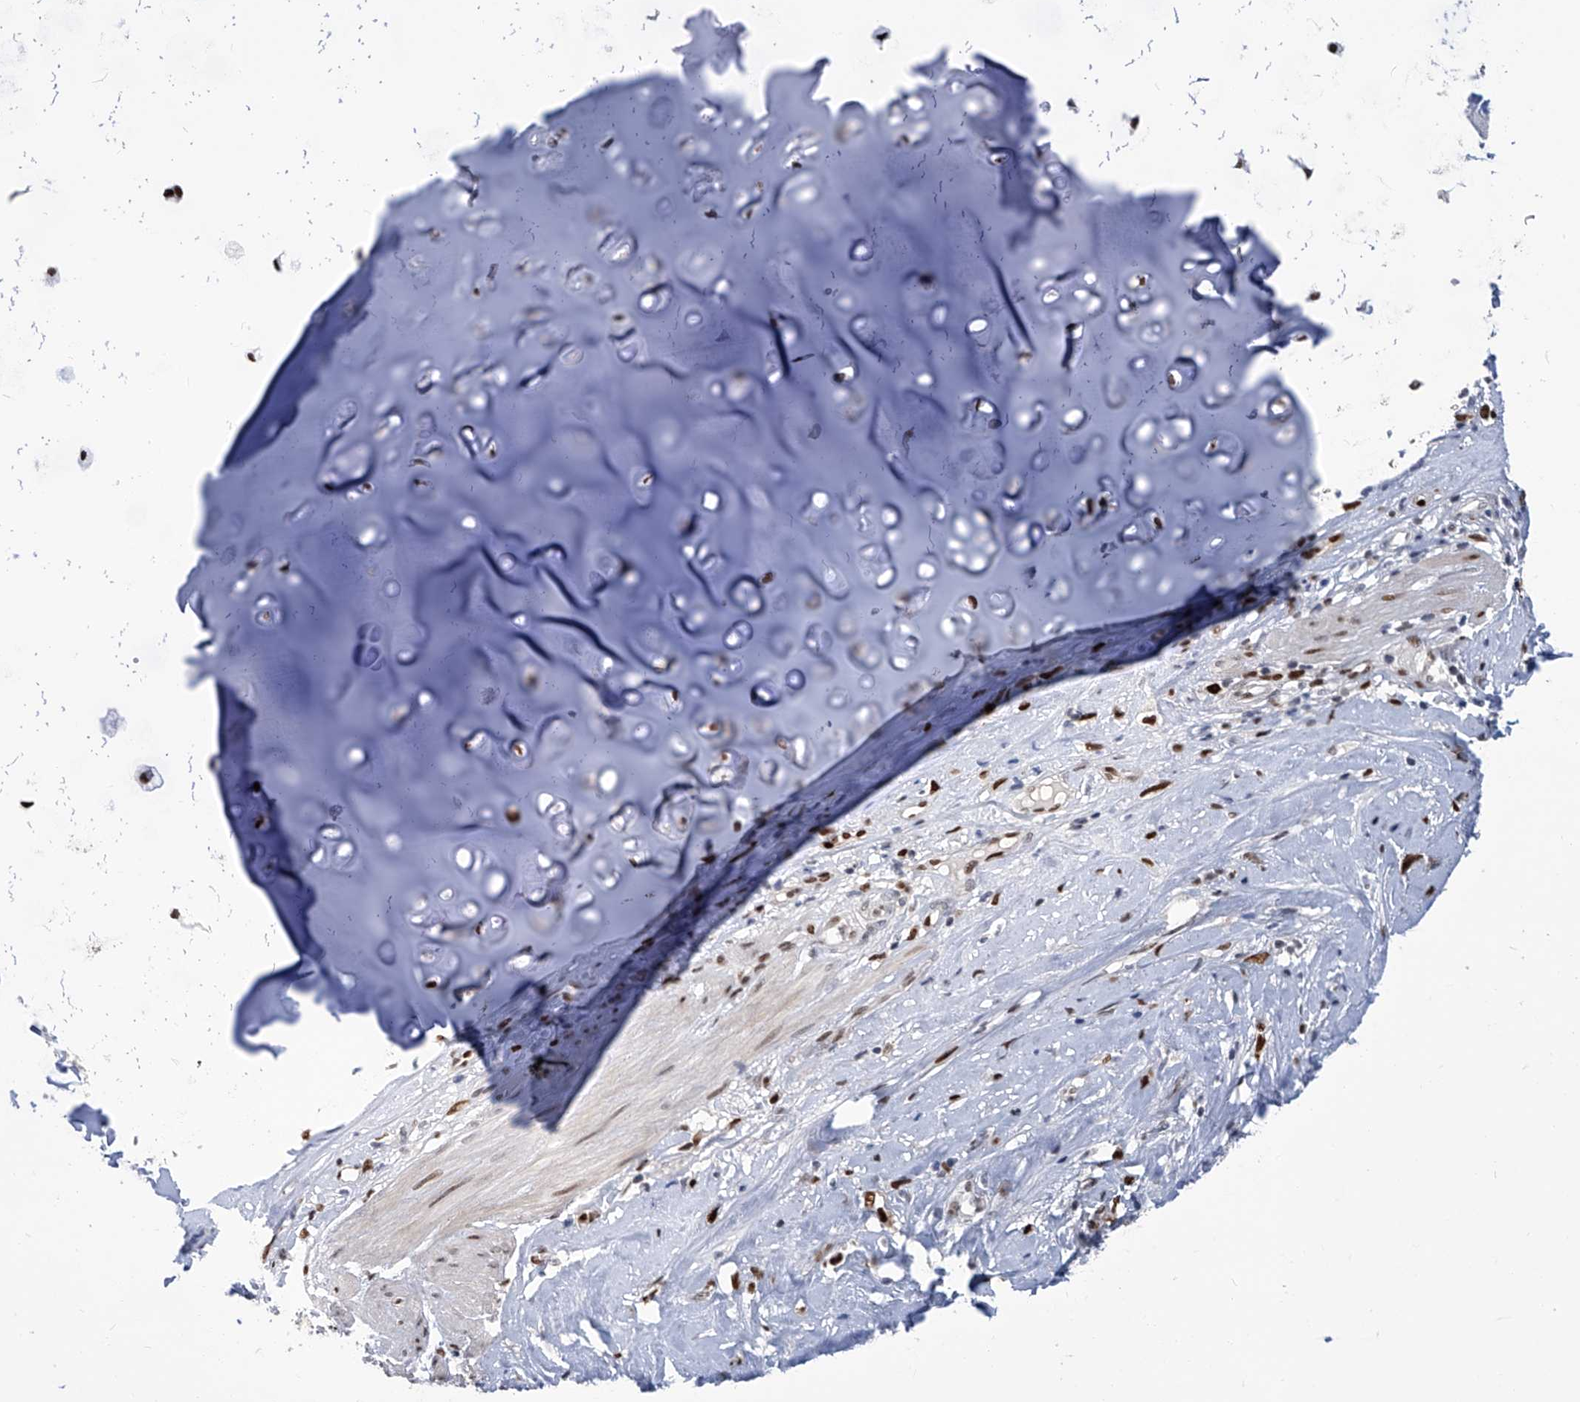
{"staining": {"intensity": "weak", "quantity": ">75%", "location": "nuclear"}, "tissue": "adipose tissue", "cell_type": "Adipocytes", "image_type": "normal", "snomed": [{"axis": "morphology", "description": "Normal tissue, NOS"}, {"axis": "morphology", "description": "Basal cell carcinoma"}, {"axis": "topography", "description": "Cartilage tissue"}, {"axis": "topography", "description": "Nasopharynx"}, {"axis": "topography", "description": "Oral tissue"}], "caption": "Immunohistochemistry (IHC) image of normal human adipose tissue stained for a protein (brown), which demonstrates low levels of weak nuclear expression in approximately >75% of adipocytes.", "gene": "PCNA", "patient": {"sex": "female", "age": 77}}